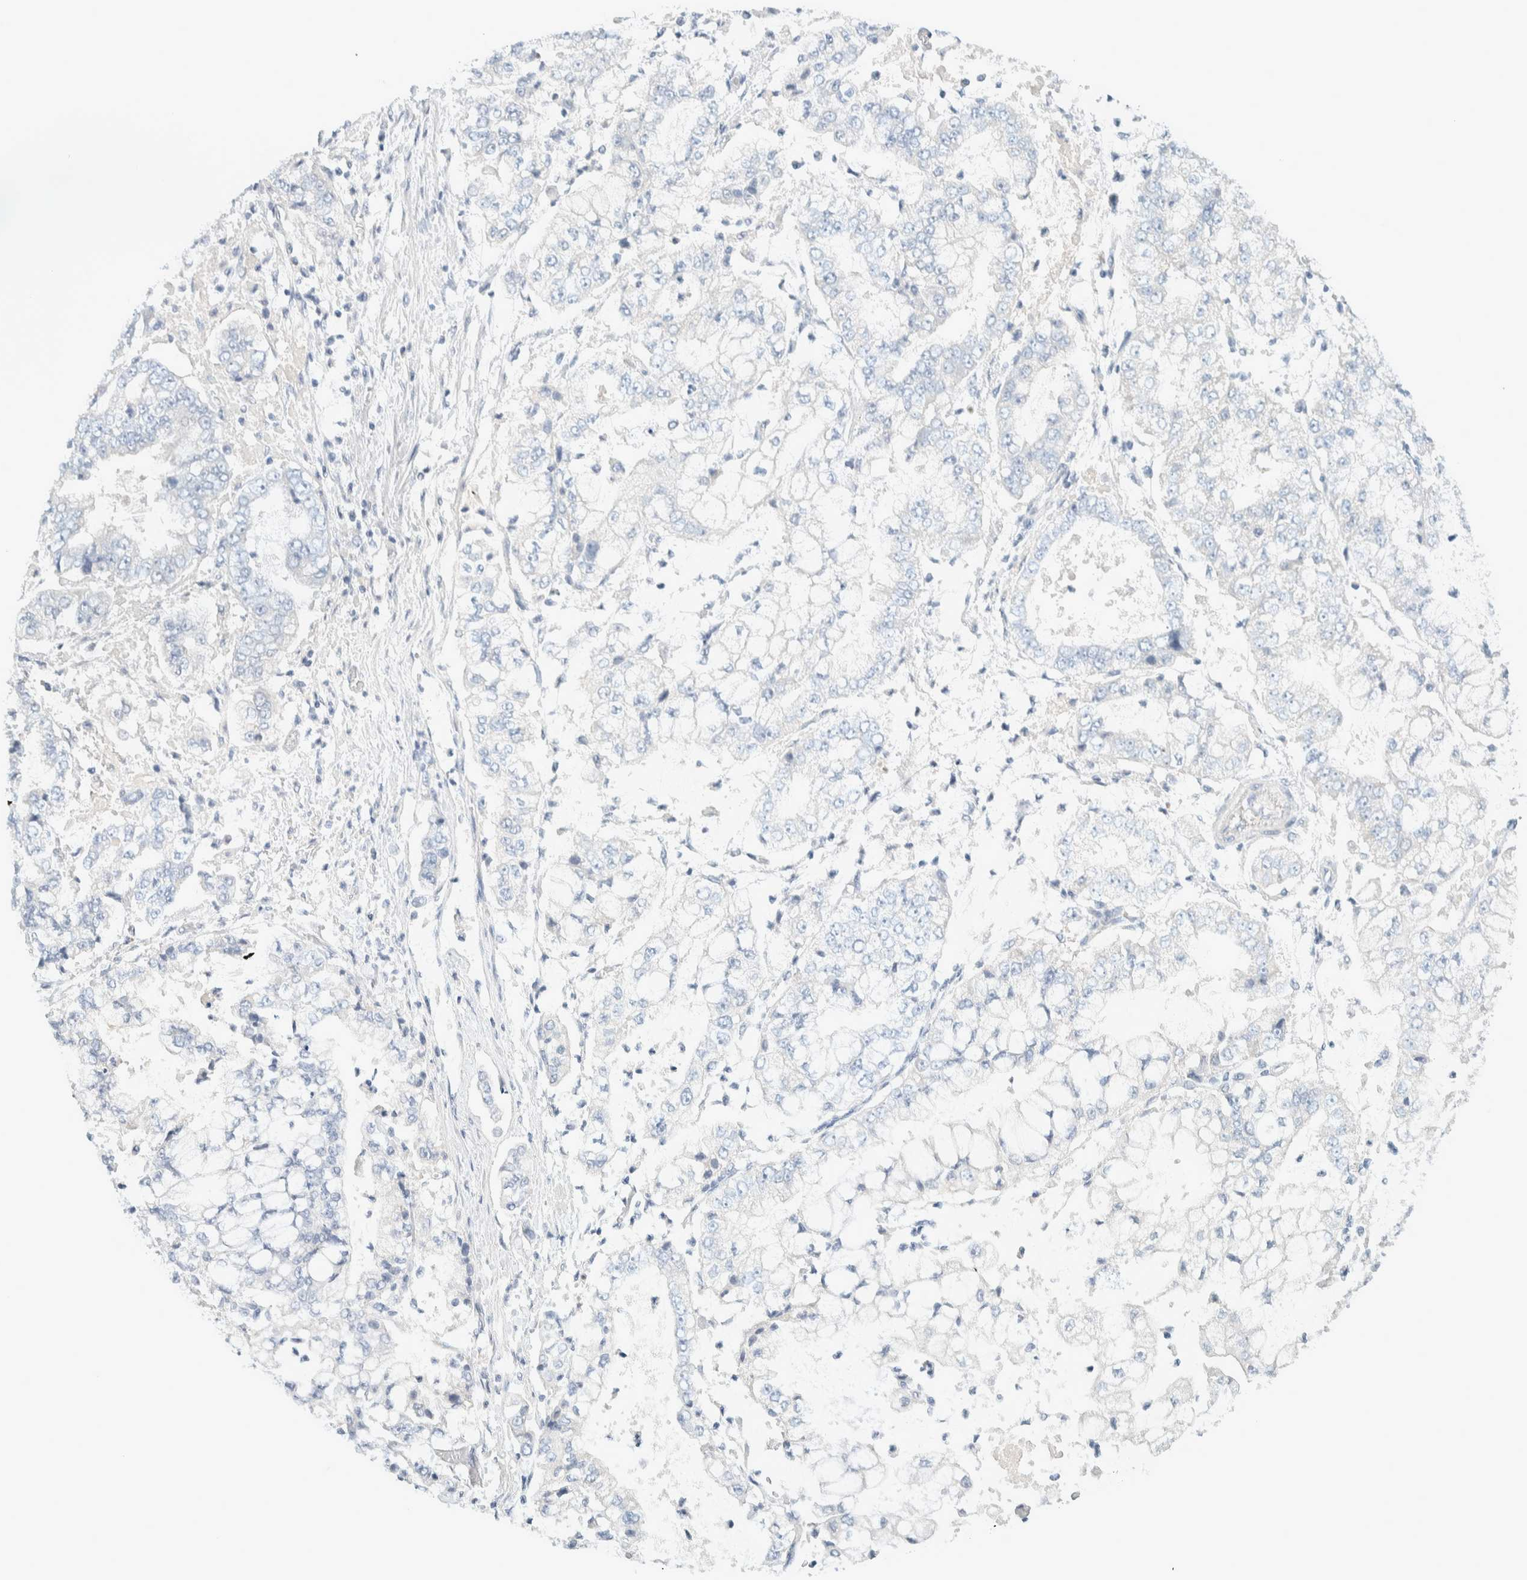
{"staining": {"intensity": "negative", "quantity": "none", "location": "none"}, "tissue": "stomach cancer", "cell_type": "Tumor cells", "image_type": "cancer", "snomed": [{"axis": "morphology", "description": "Adenocarcinoma, NOS"}, {"axis": "topography", "description": "Stomach"}], "caption": "Protein analysis of adenocarcinoma (stomach) displays no significant expression in tumor cells.", "gene": "ALOX12B", "patient": {"sex": "male", "age": 76}}